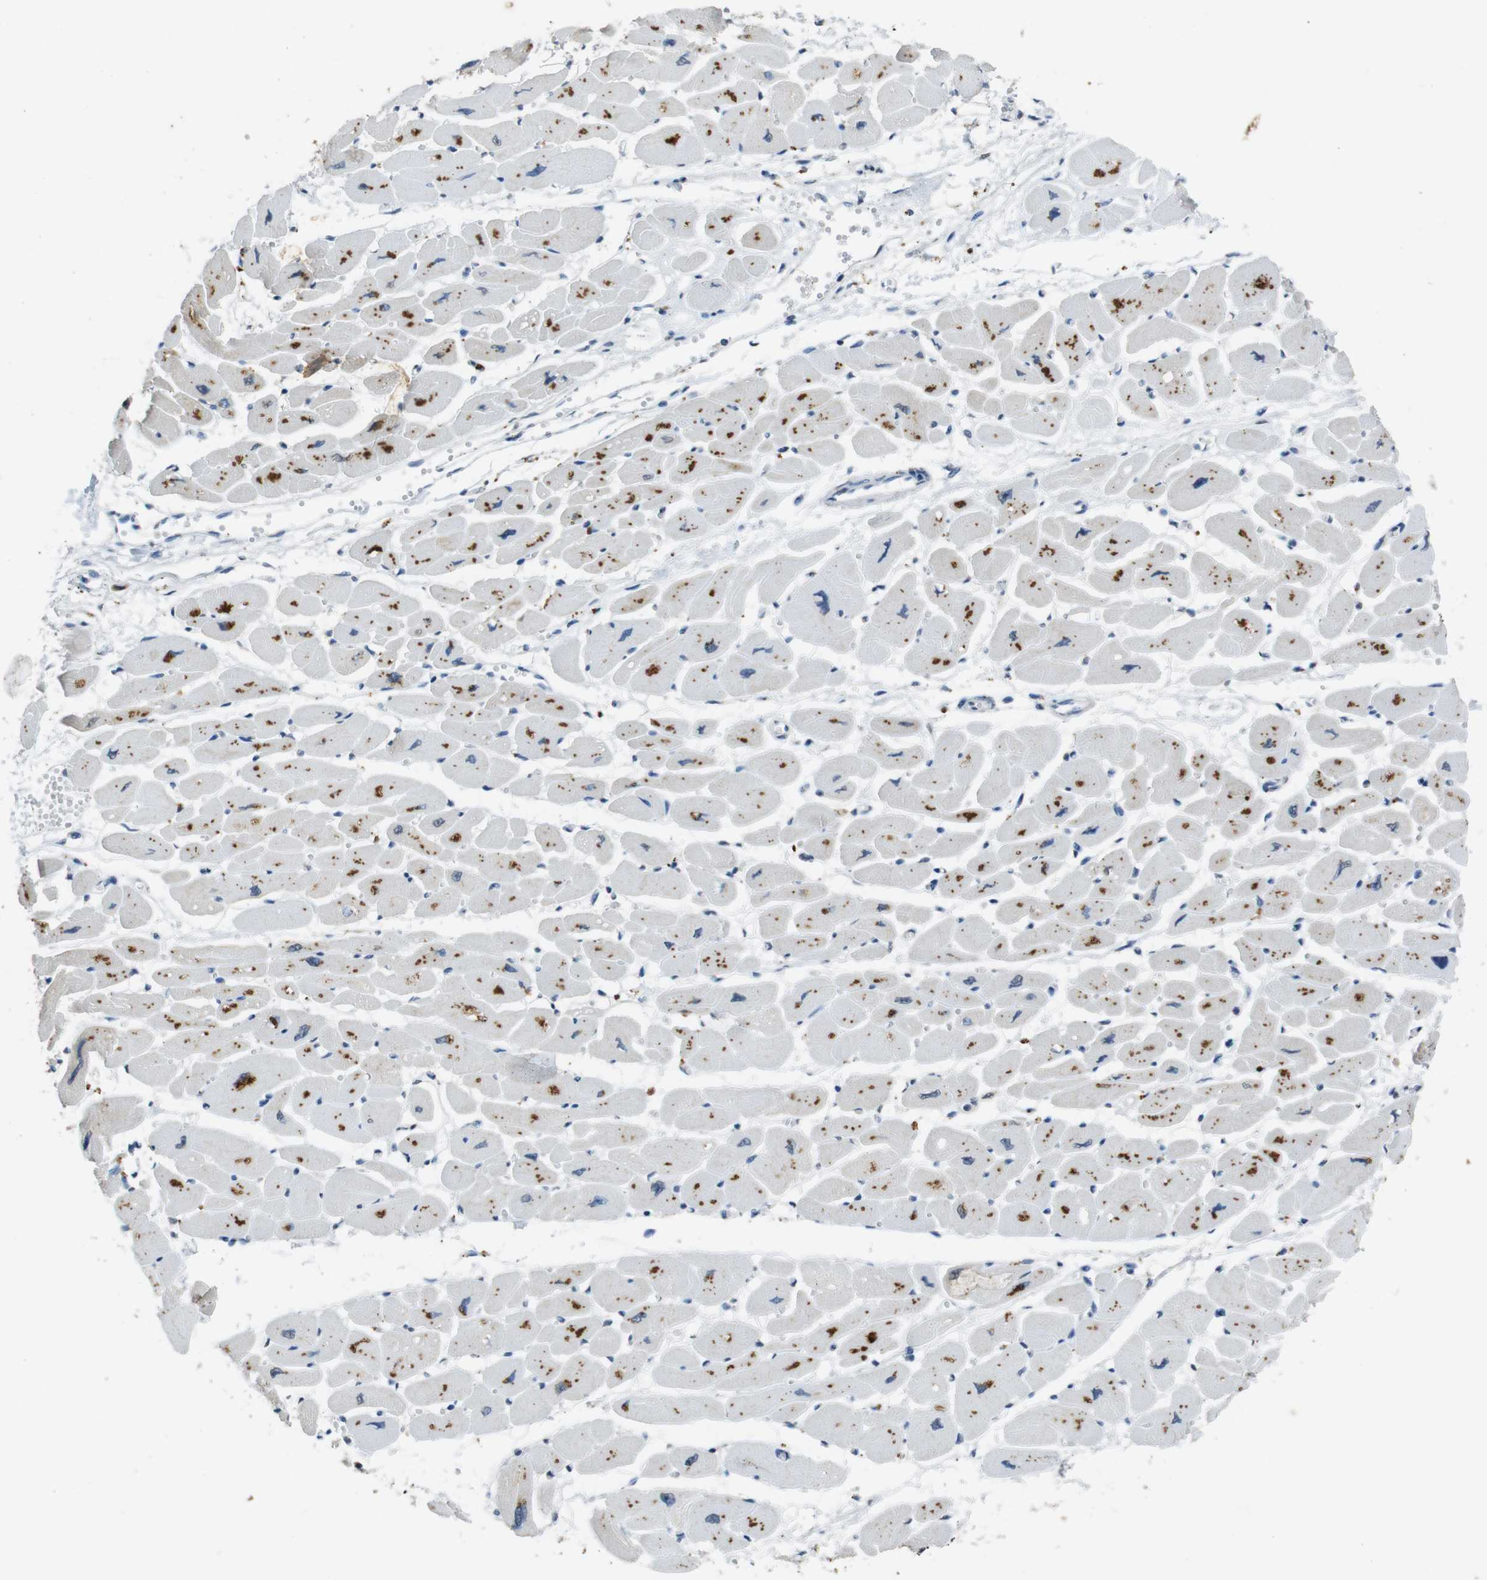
{"staining": {"intensity": "moderate", "quantity": ">75%", "location": "cytoplasmic/membranous"}, "tissue": "heart muscle", "cell_type": "Cardiomyocytes", "image_type": "normal", "snomed": [{"axis": "morphology", "description": "Normal tissue, NOS"}, {"axis": "topography", "description": "Heart"}], "caption": "Protein staining of benign heart muscle shows moderate cytoplasmic/membranous staining in about >75% of cardiomyocytes.", "gene": "STBD1", "patient": {"sex": "female", "age": 54}}